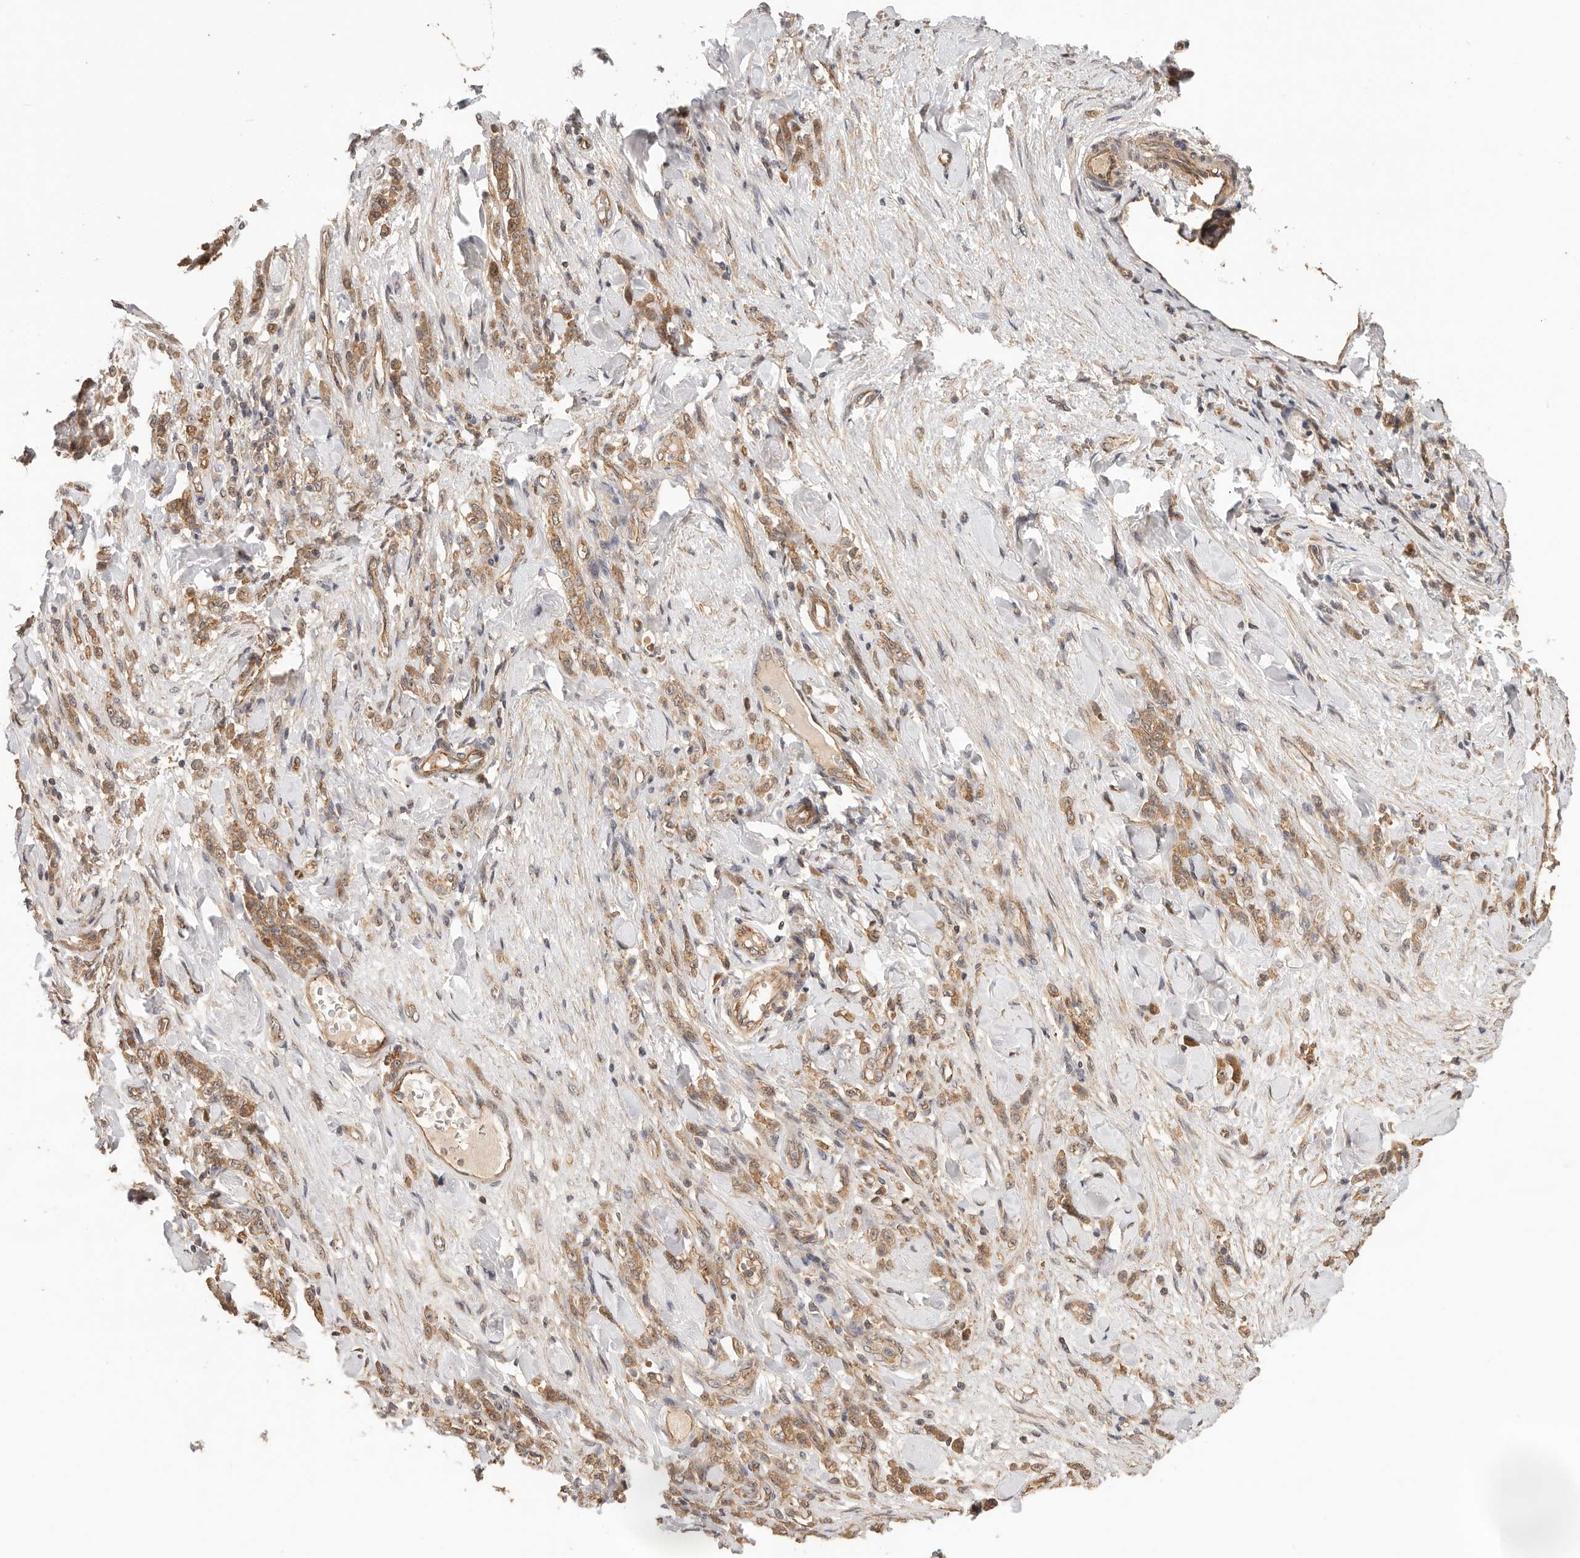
{"staining": {"intensity": "moderate", "quantity": ">75%", "location": "cytoplasmic/membranous"}, "tissue": "stomach cancer", "cell_type": "Tumor cells", "image_type": "cancer", "snomed": [{"axis": "morphology", "description": "Normal tissue, NOS"}, {"axis": "morphology", "description": "Adenocarcinoma, NOS"}, {"axis": "topography", "description": "Stomach"}], "caption": "Protein staining displays moderate cytoplasmic/membranous staining in approximately >75% of tumor cells in stomach cancer.", "gene": "AFDN", "patient": {"sex": "male", "age": 82}}